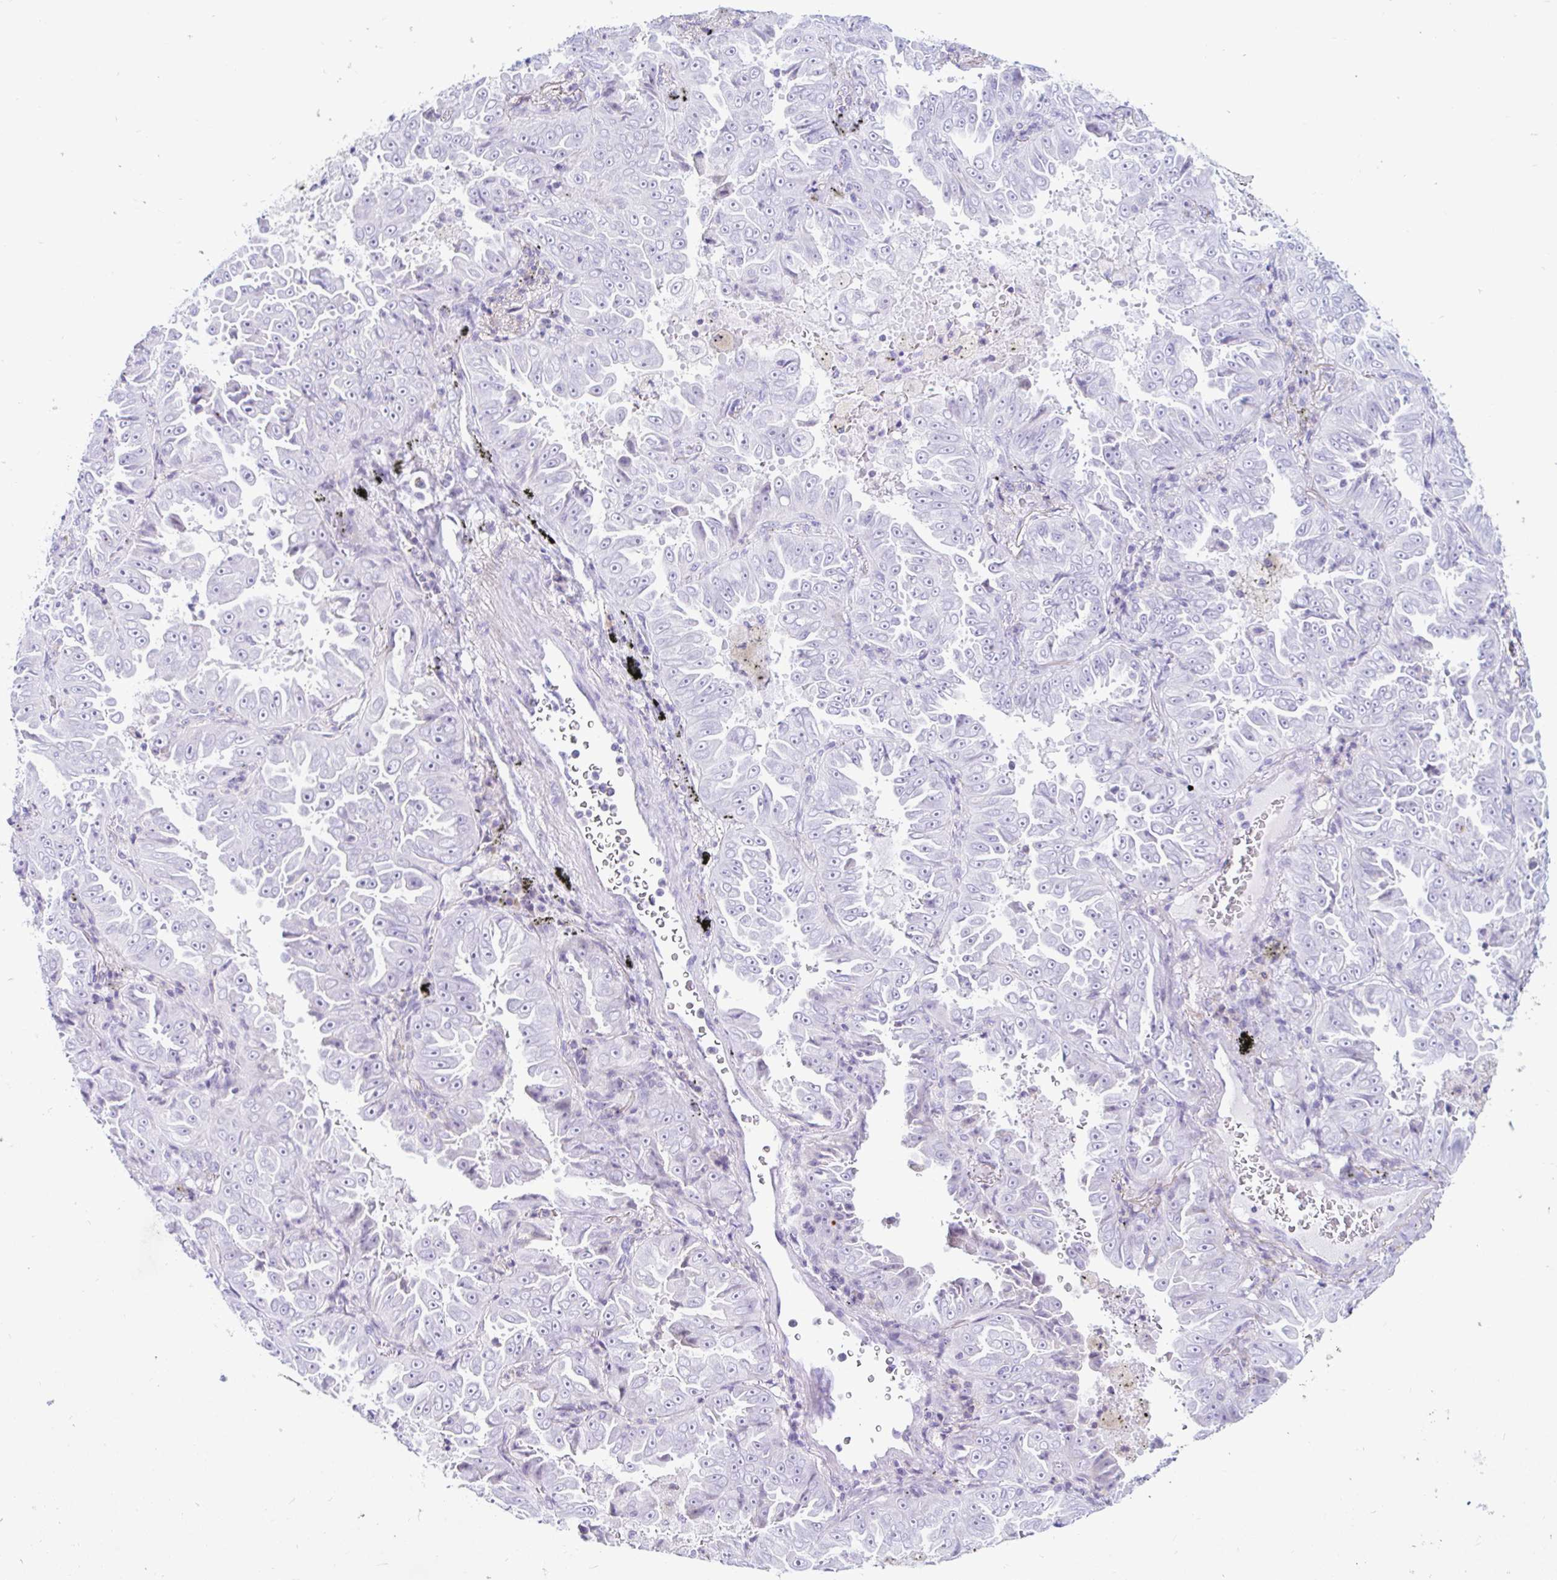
{"staining": {"intensity": "negative", "quantity": "none", "location": "none"}, "tissue": "lung cancer", "cell_type": "Tumor cells", "image_type": "cancer", "snomed": [{"axis": "morphology", "description": "Adenocarcinoma, NOS"}, {"axis": "topography", "description": "Lung"}], "caption": "Immunohistochemistry (IHC) micrograph of neoplastic tissue: human adenocarcinoma (lung) stained with DAB displays no significant protein positivity in tumor cells.", "gene": "BEST1", "patient": {"sex": "female", "age": 52}}